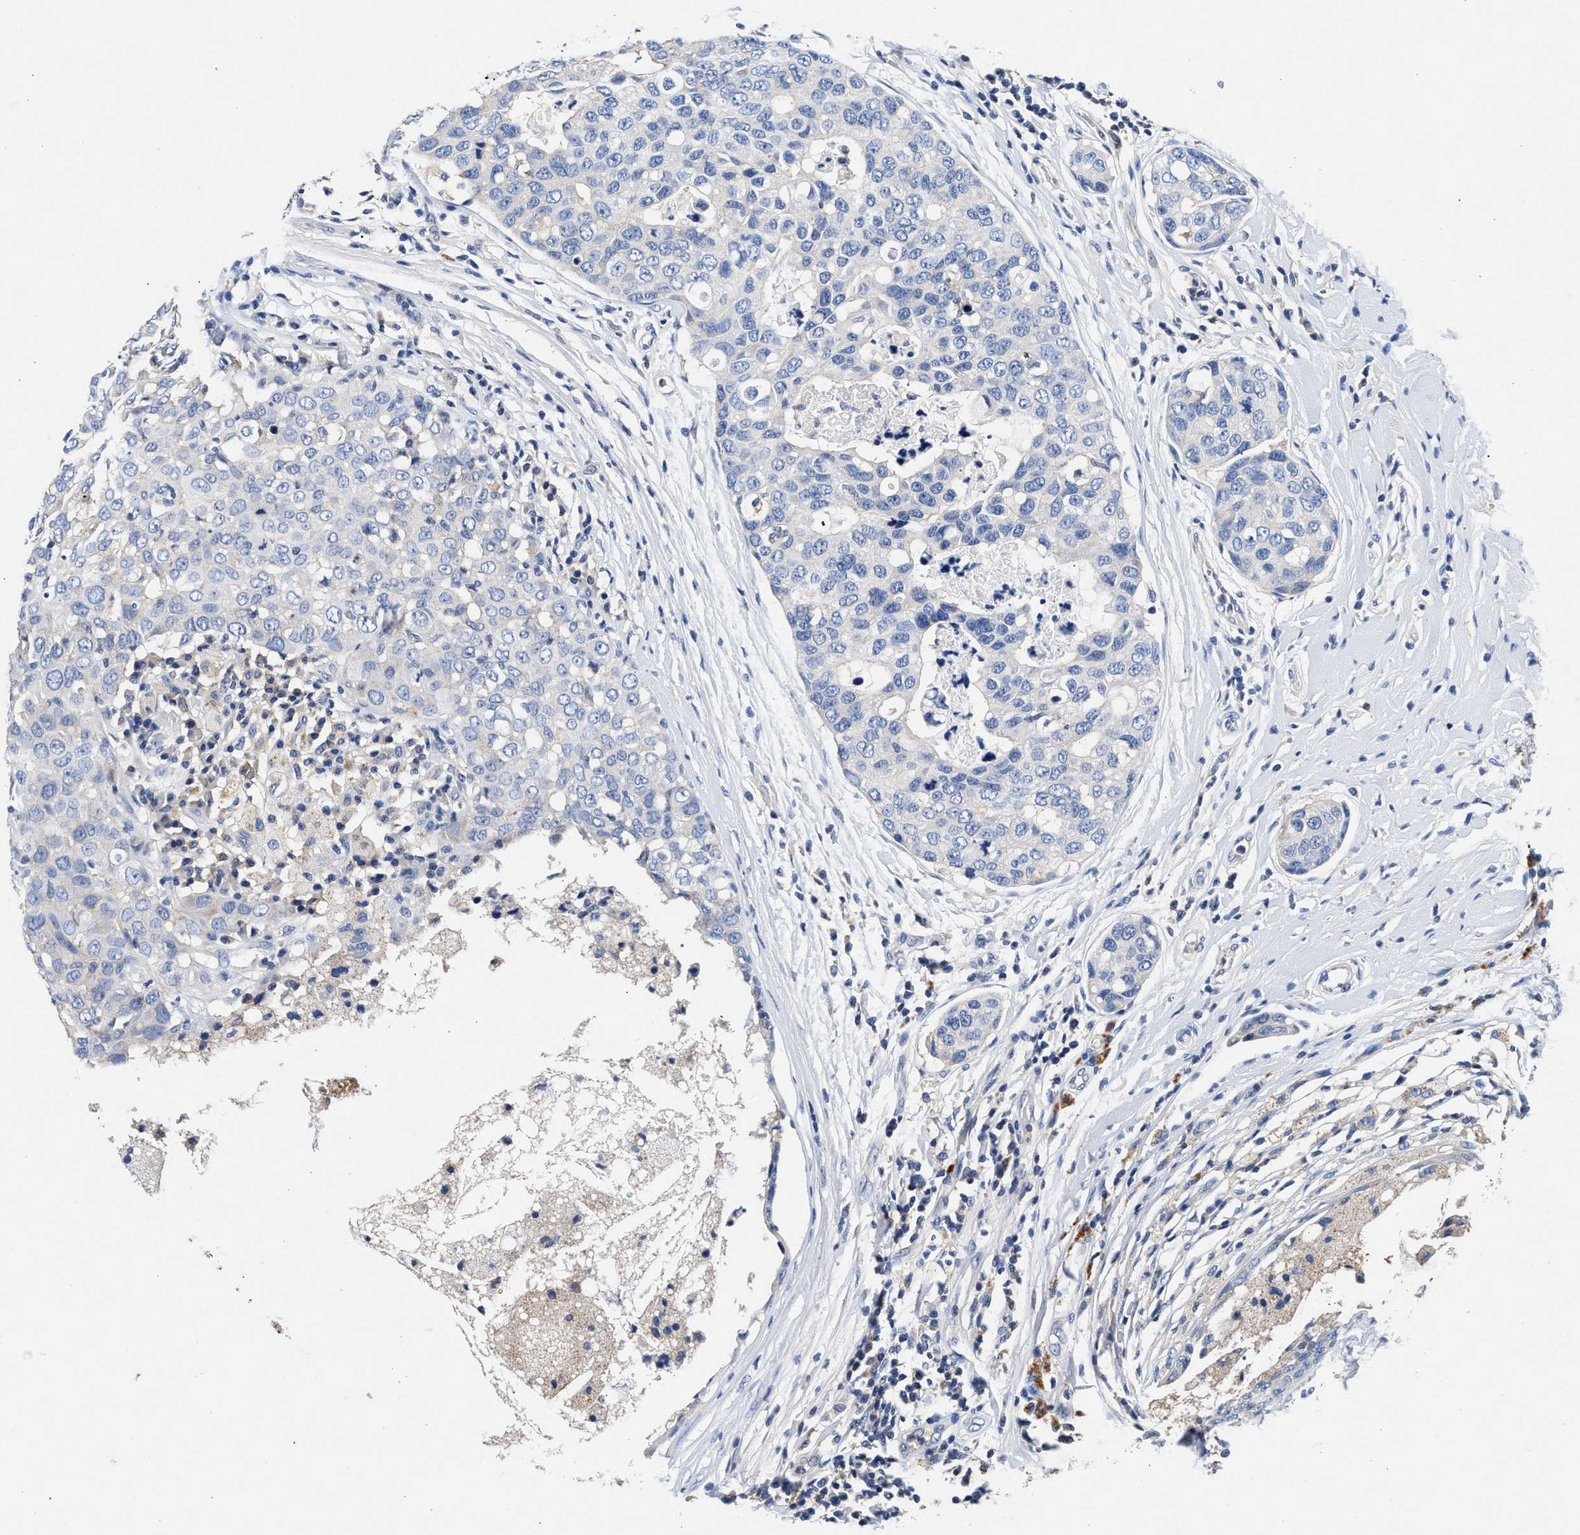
{"staining": {"intensity": "negative", "quantity": "none", "location": "none"}, "tissue": "breast cancer", "cell_type": "Tumor cells", "image_type": "cancer", "snomed": [{"axis": "morphology", "description": "Duct carcinoma"}, {"axis": "topography", "description": "Breast"}], "caption": "The immunohistochemistry image has no significant expression in tumor cells of breast cancer tissue.", "gene": "GNAI3", "patient": {"sex": "female", "age": 27}}